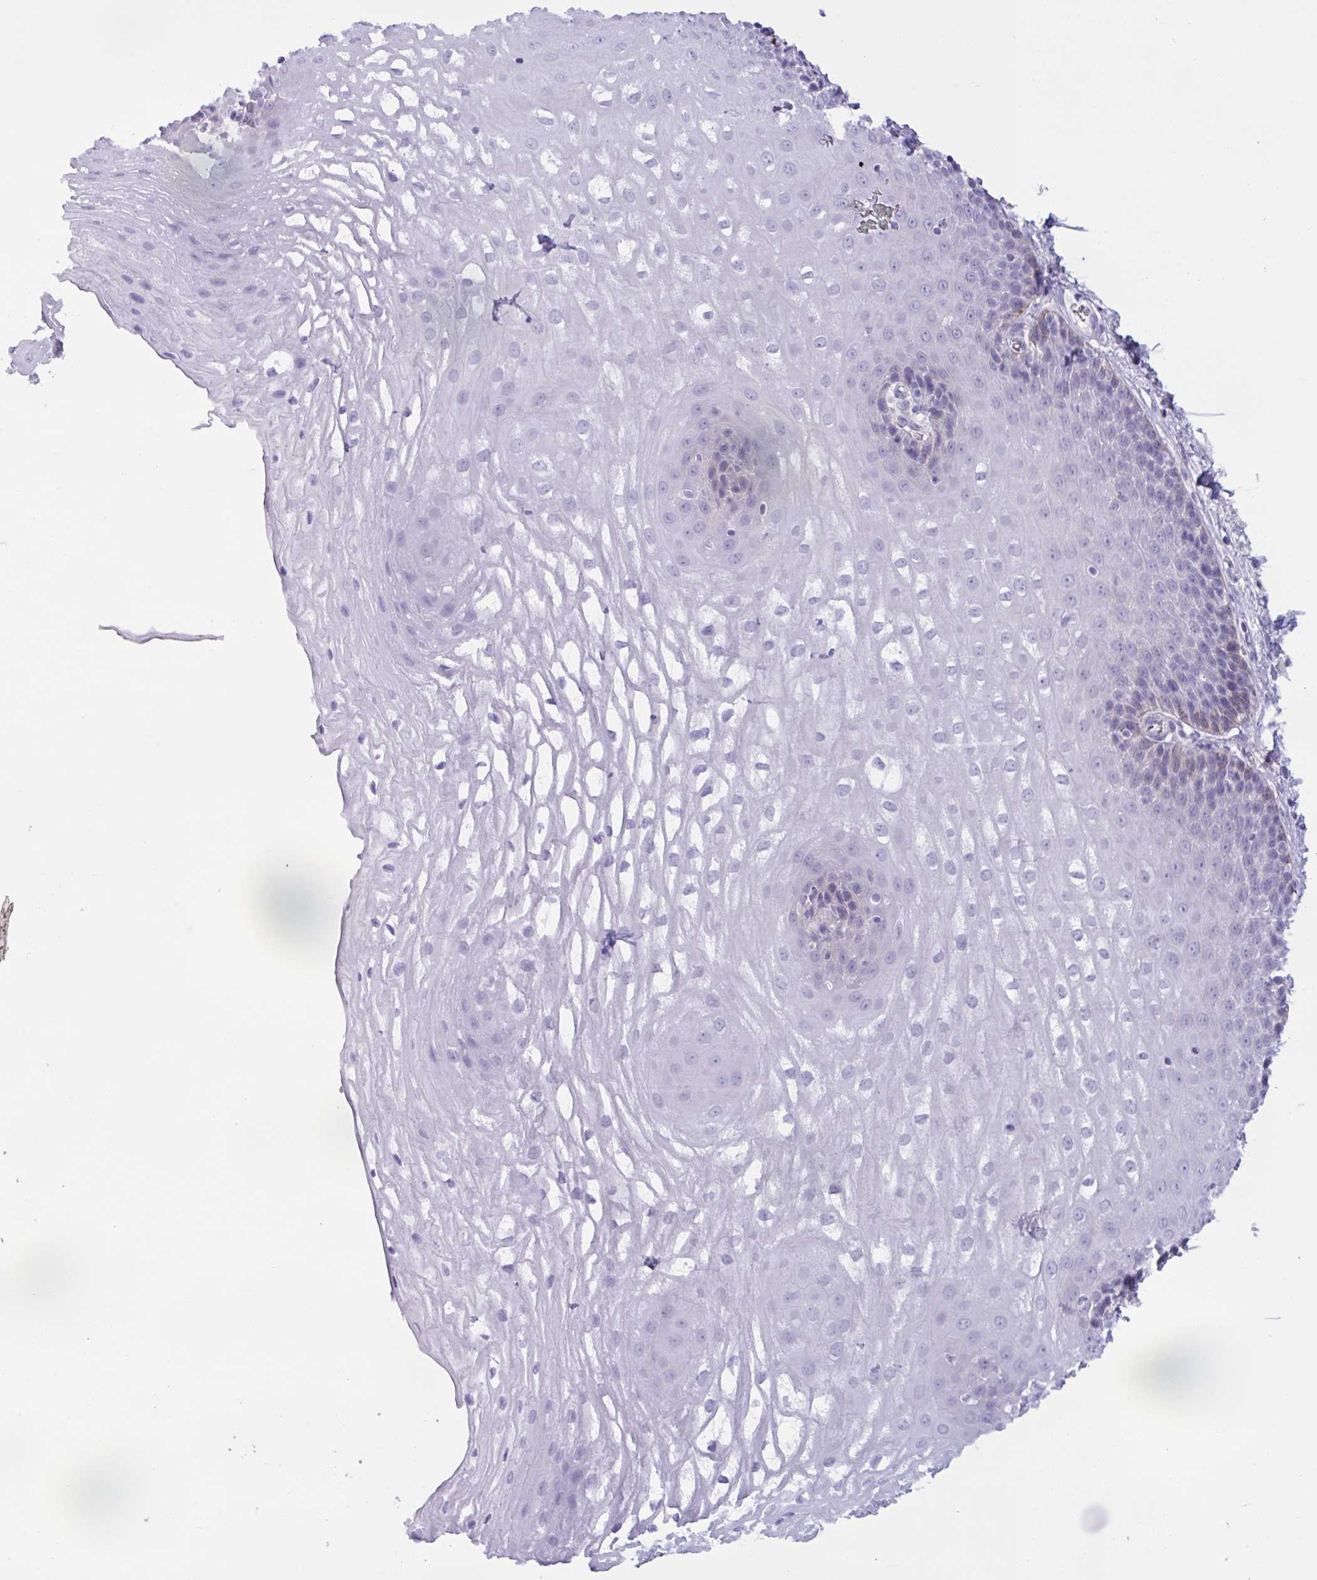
{"staining": {"intensity": "negative", "quantity": "none", "location": "none"}, "tissue": "esophagus", "cell_type": "Squamous epithelial cells", "image_type": "normal", "snomed": [{"axis": "morphology", "description": "Normal tissue, NOS"}, {"axis": "topography", "description": "Esophagus"}], "caption": "Squamous epithelial cells show no significant staining in benign esophagus. (DAB (3,3'-diaminobenzidine) immunohistochemistry (IHC) visualized using brightfield microscopy, high magnification).", "gene": "SREBF1", "patient": {"sex": "male", "age": 62}}